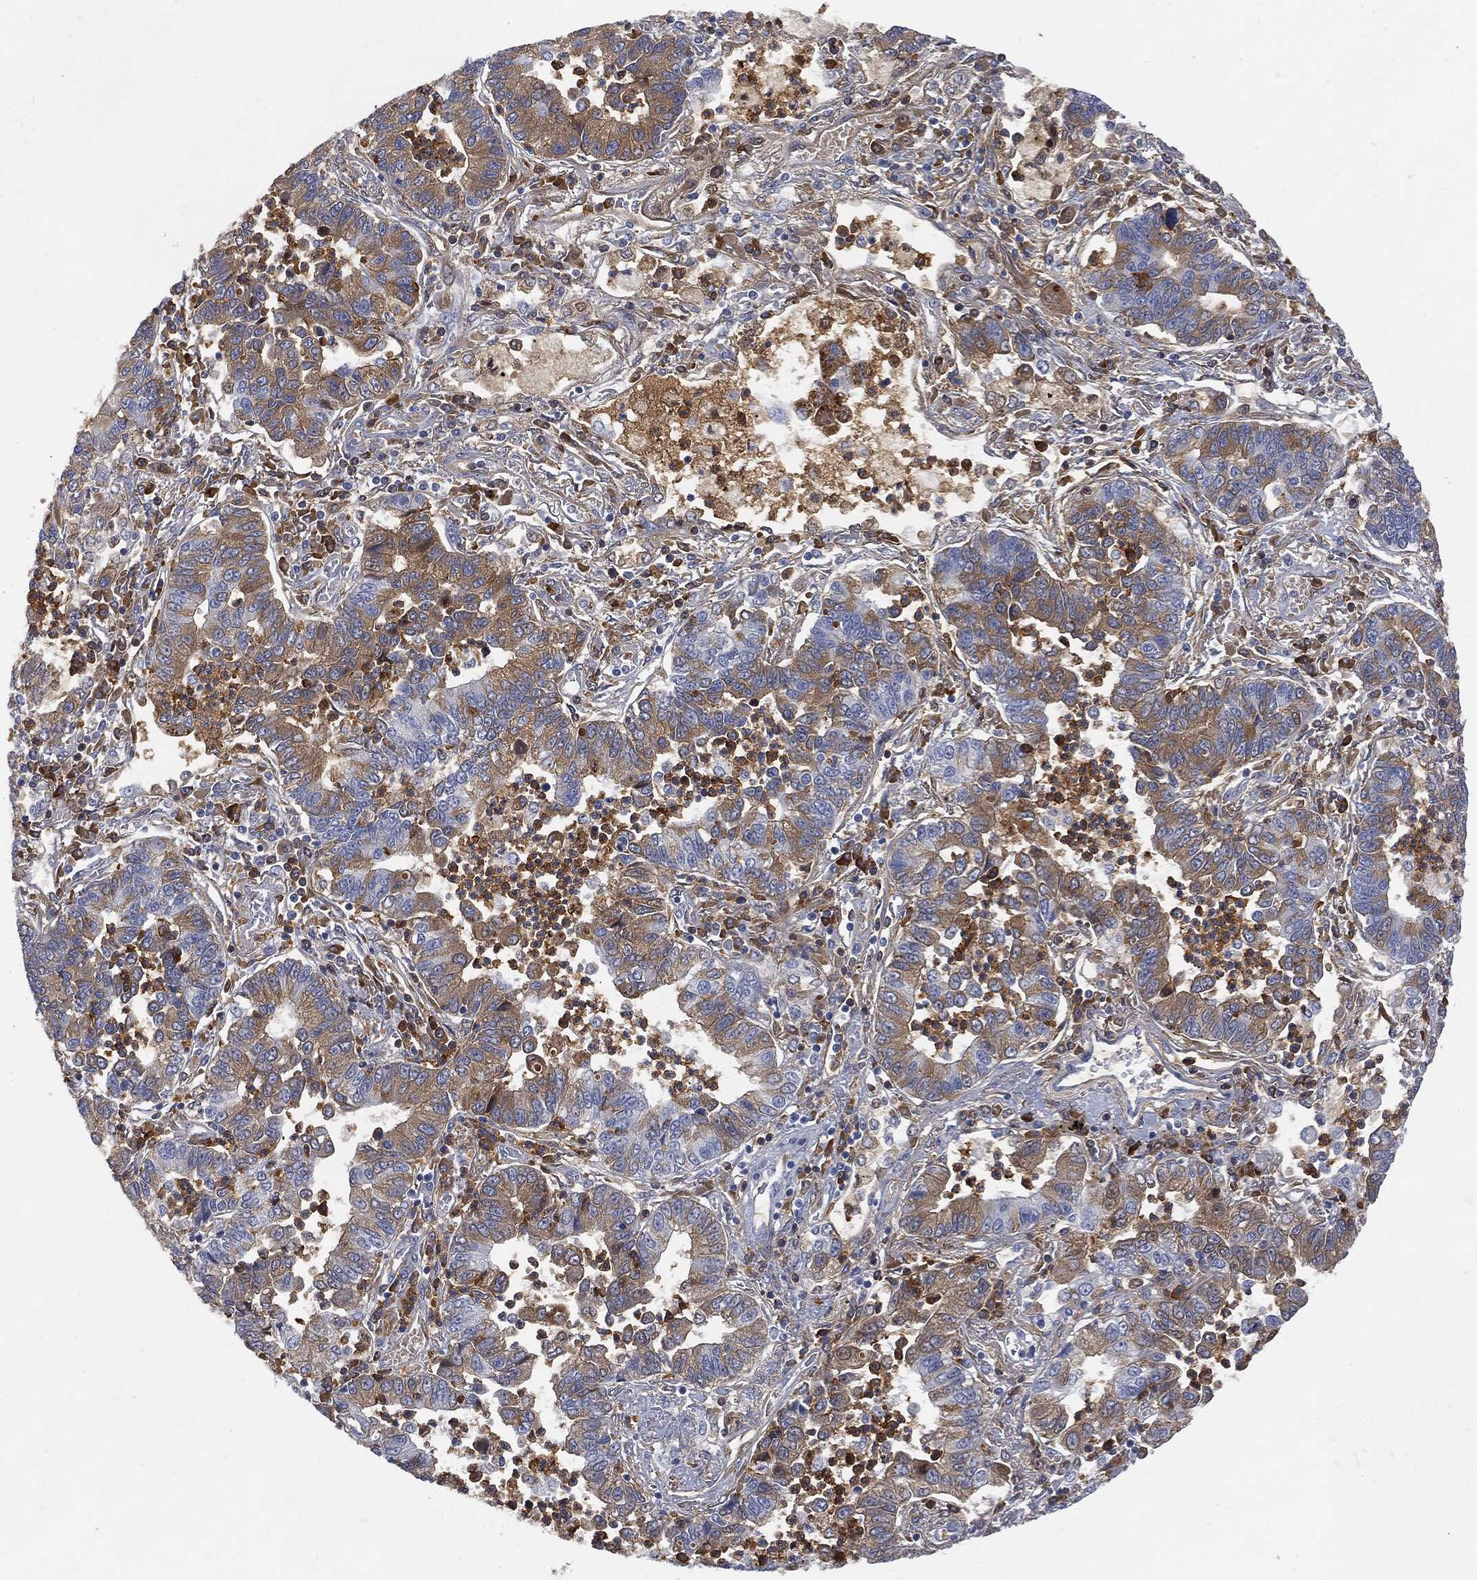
{"staining": {"intensity": "moderate", "quantity": ">75%", "location": "cytoplasmic/membranous"}, "tissue": "lung cancer", "cell_type": "Tumor cells", "image_type": "cancer", "snomed": [{"axis": "morphology", "description": "Adenocarcinoma, NOS"}, {"axis": "topography", "description": "Lung"}], "caption": "A high-resolution image shows immunohistochemistry (IHC) staining of lung adenocarcinoma, which displays moderate cytoplasmic/membranous staining in about >75% of tumor cells. (brown staining indicates protein expression, while blue staining denotes nuclei).", "gene": "BTK", "patient": {"sex": "female", "age": 57}}